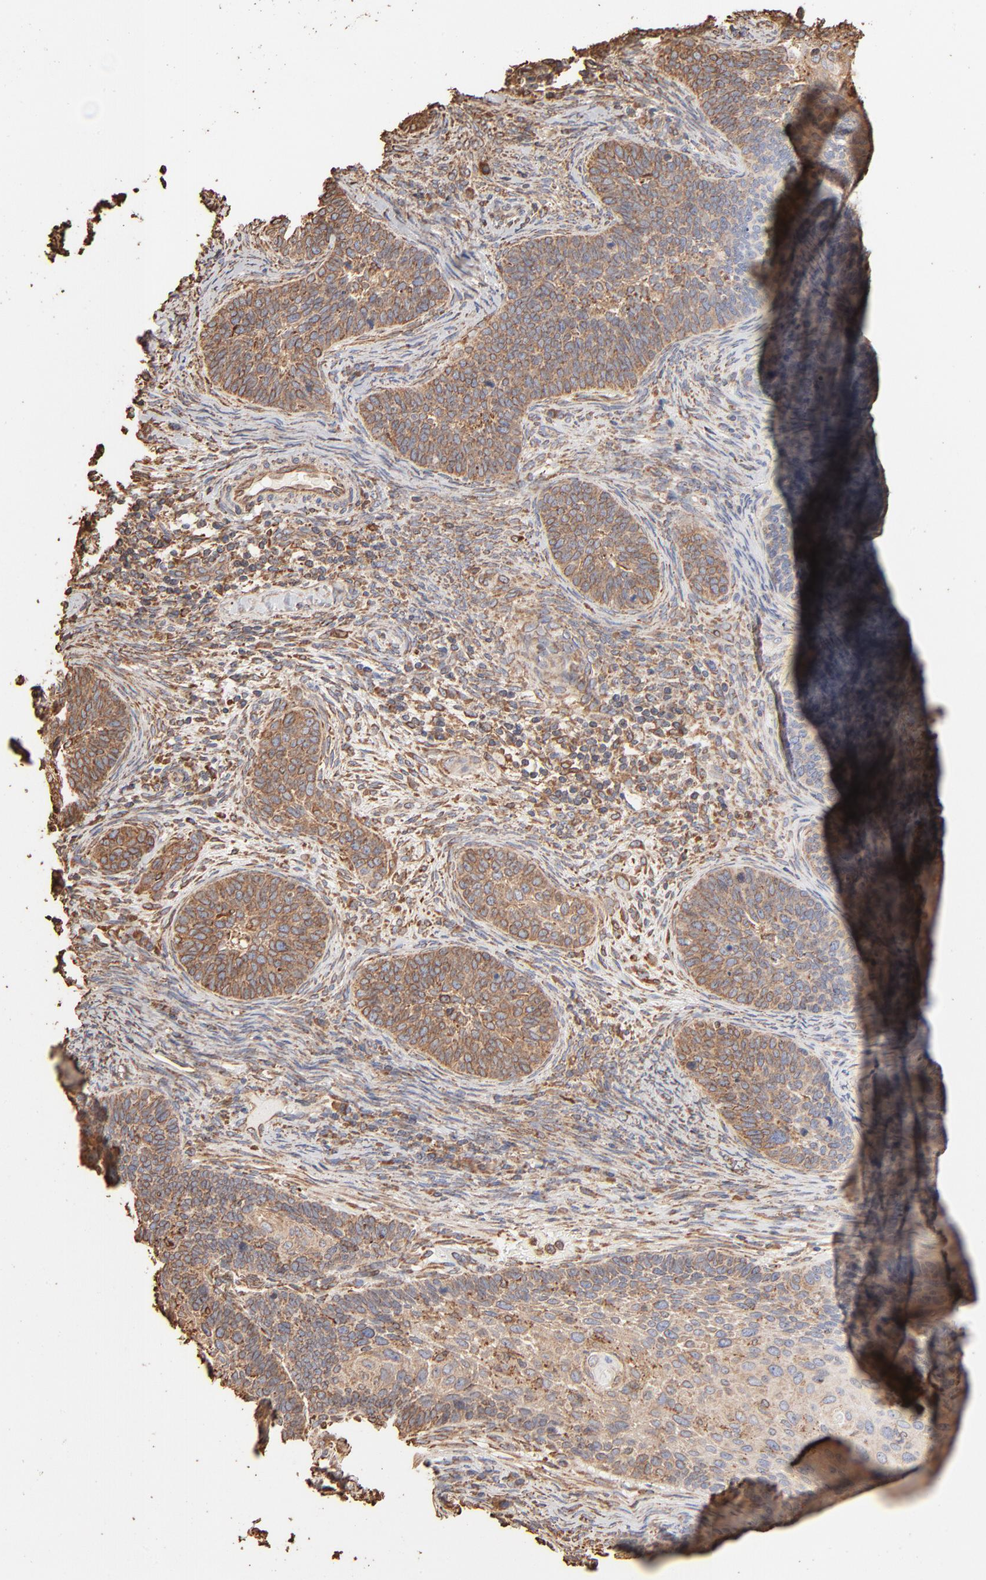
{"staining": {"intensity": "moderate", "quantity": ">75%", "location": "cytoplasmic/membranous"}, "tissue": "cervical cancer", "cell_type": "Tumor cells", "image_type": "cancer", "snomed": [{"axis": "morphology", "description": "Squamous cell carcinoma, NOS"}, {"axis": "topography", "description": "Cervix"}], "caption": "Squamous cell carcinoma (cervical) stained for a protein (brown) shows moderate cytoplasmic/membranous positive staining in about >75% of tumor cells.", "gene": "PDIA3", "patient": {"sex": "female", "age": 33}}